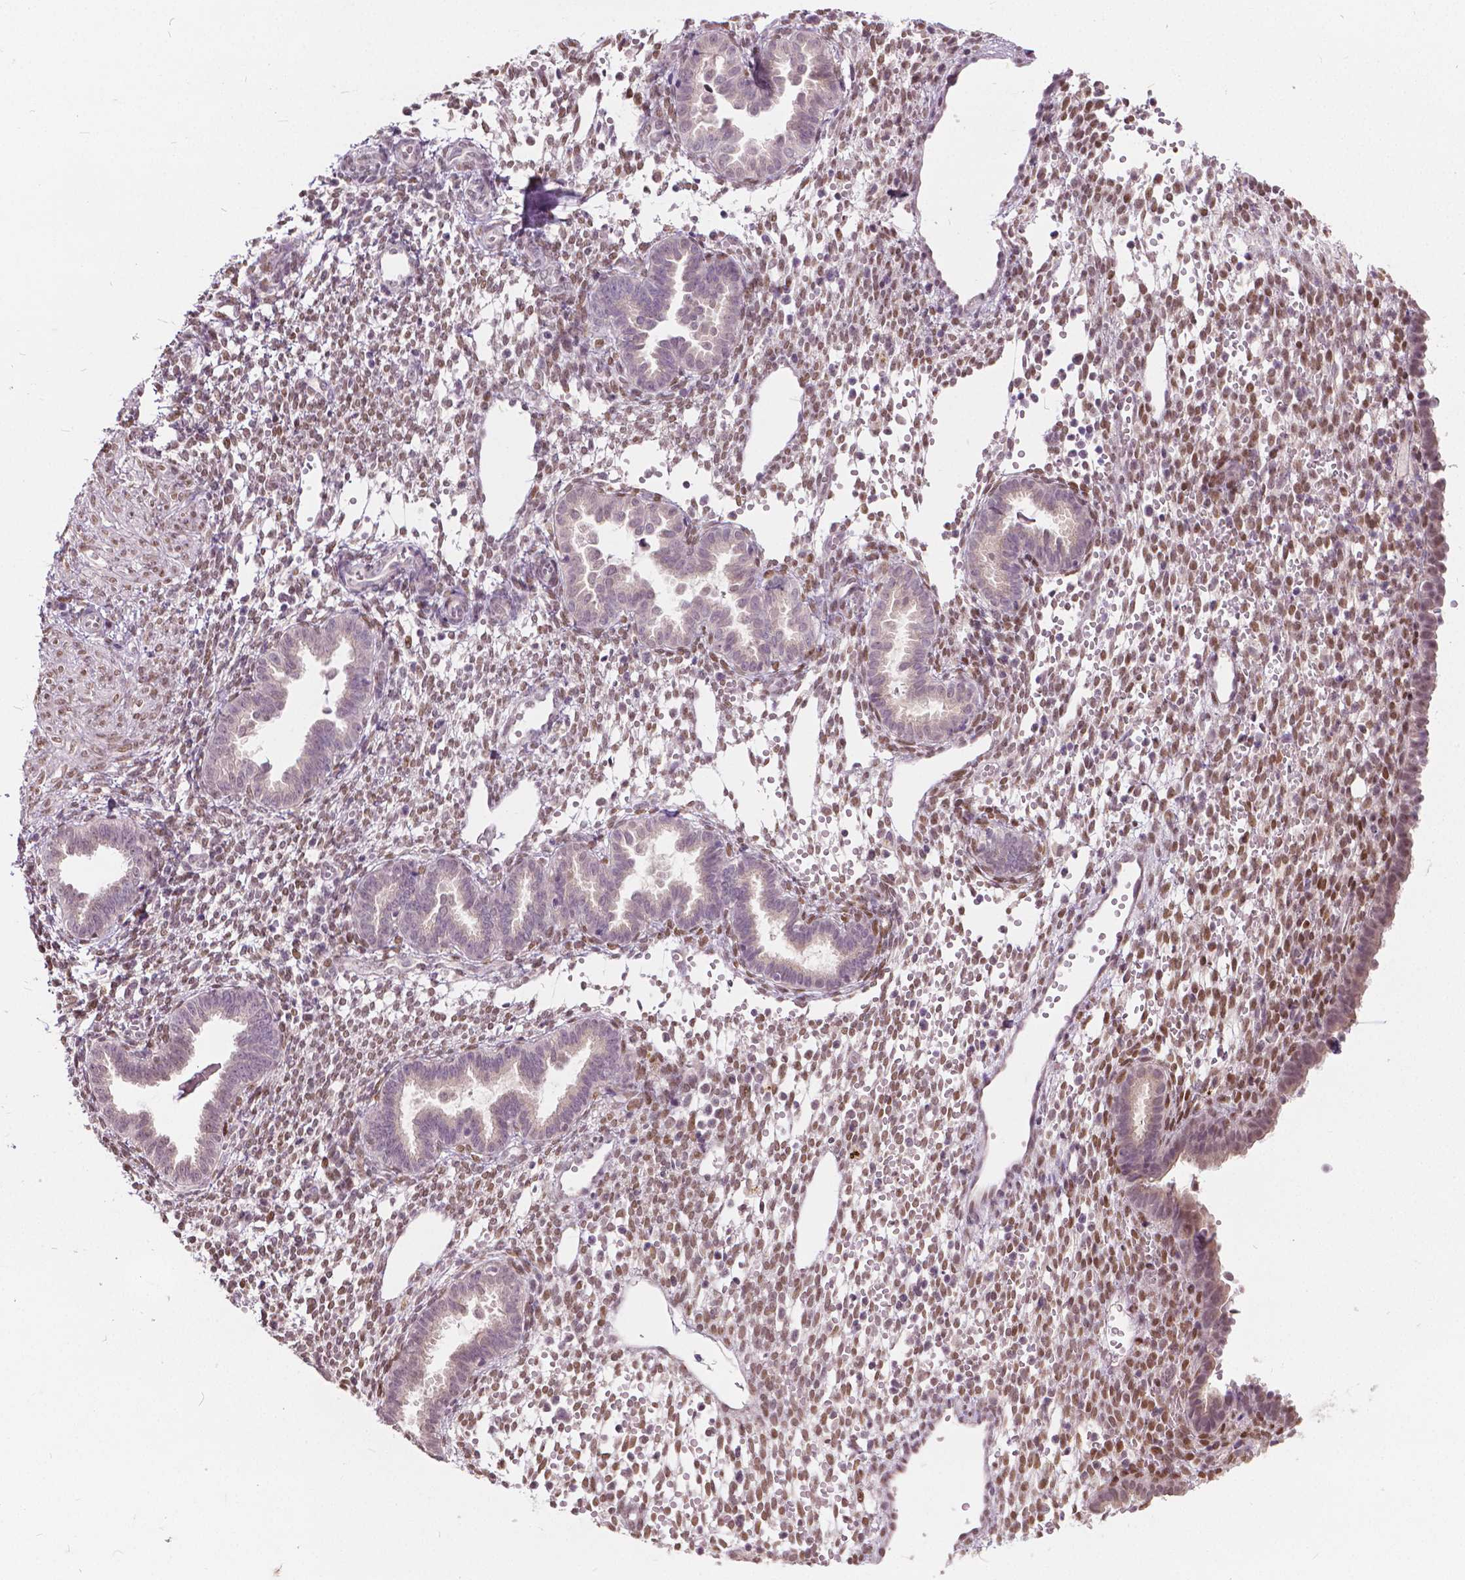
{"staining": {"intensity": "moderate", "quantity": "25%-75%", "location": "nuclear"}, "tissue": "endometrium", "cell_type": "Cells in endometrial stroma", "image_type": "normal", "snomed": [{"axis": "morphology", "description": "Normal tissue, NOS"}, {"axis": "topography", "description": "Endometrium"}], "caption": "Immunohistochemistry histopathology image of normal human endometrium stained for a protein (brown), which reveals medium levels of moderate nuclear expression in about 25%-75% of cells in endometrial stroma.", "gene": "HOXA10", "patient": {"sex": "female", "age": 36}}